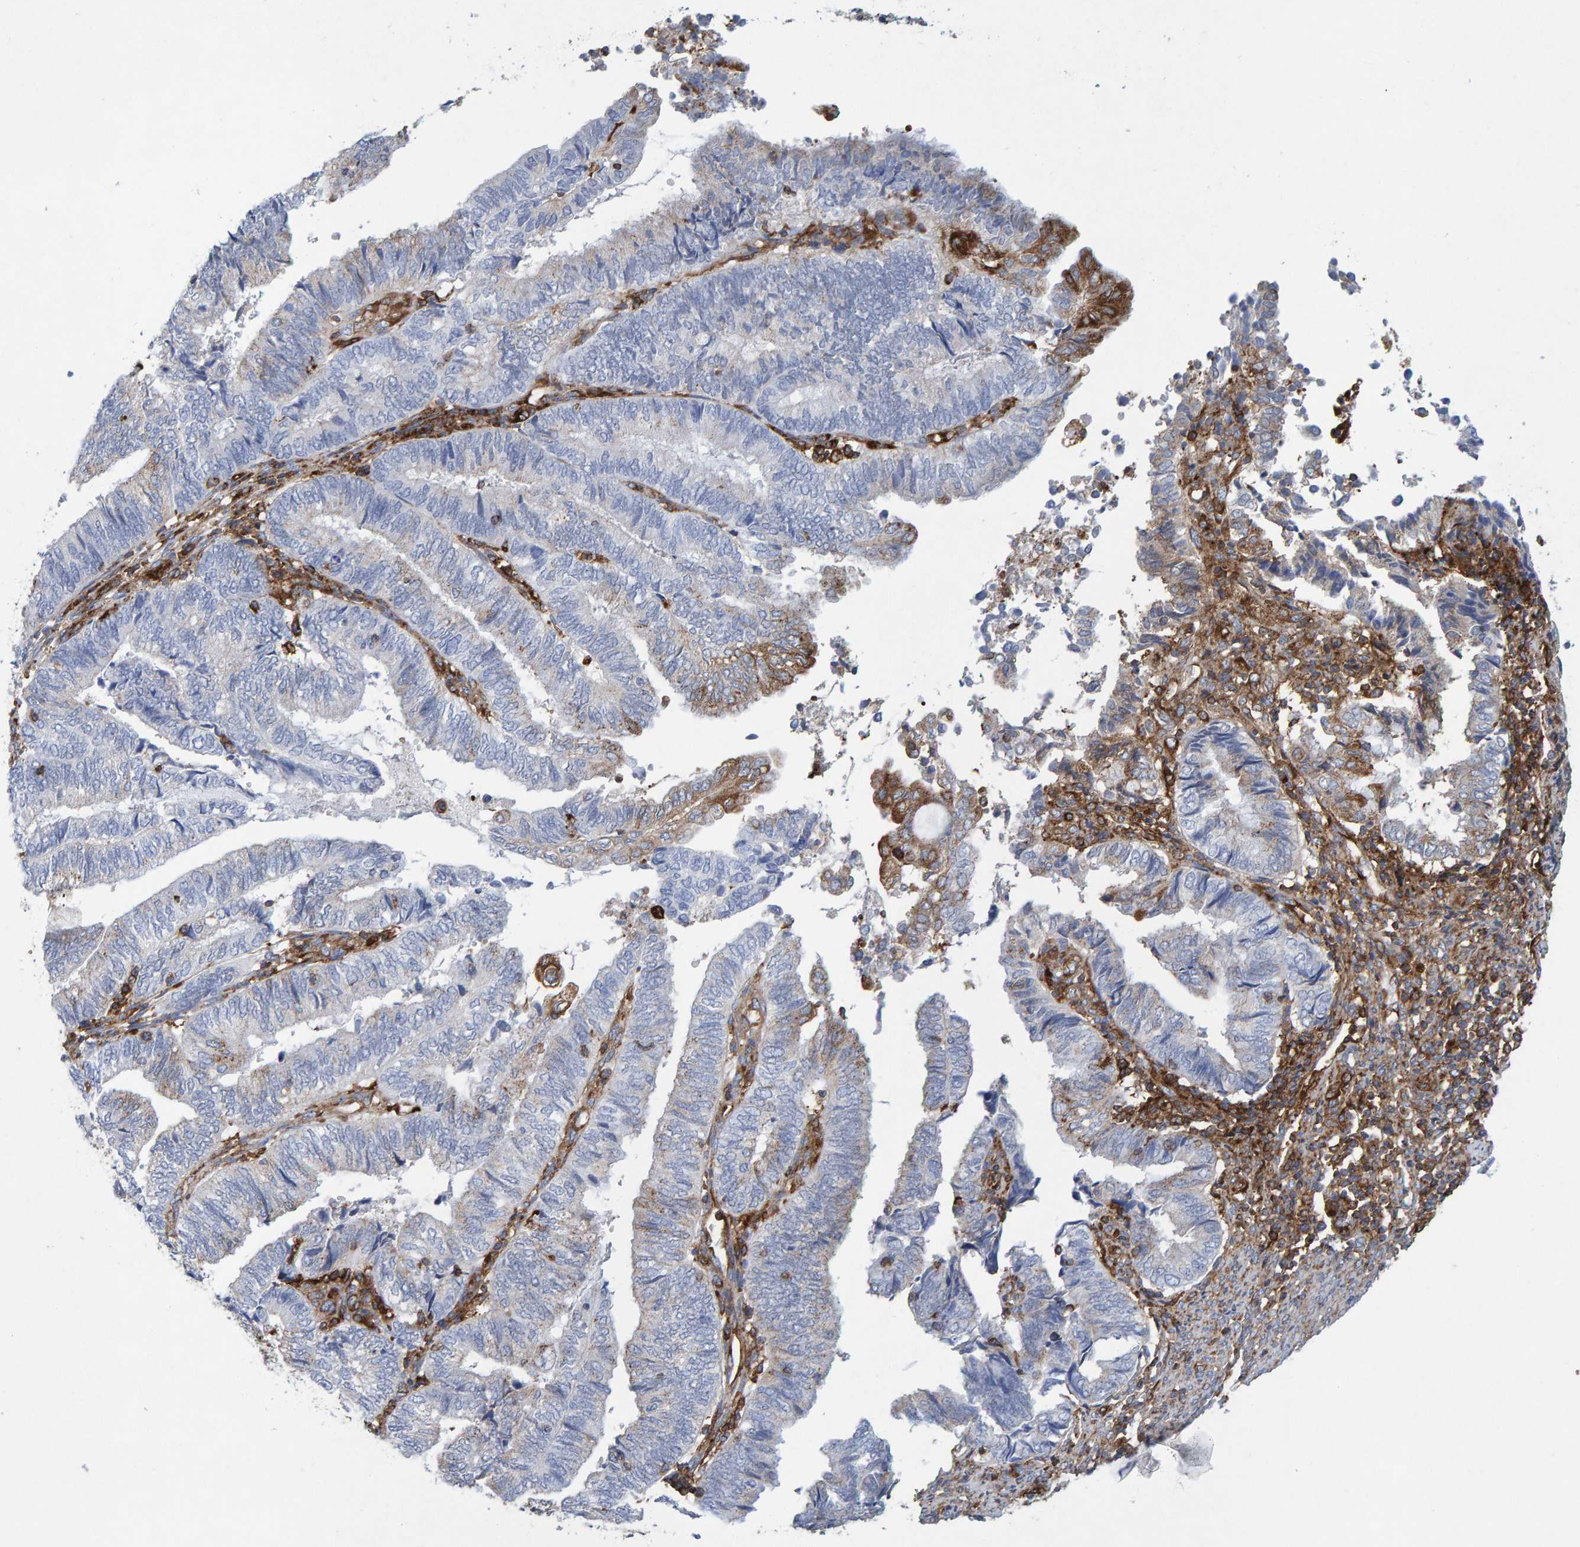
{"staining": {"intensity": "weak", "quantity": "<25%", "location": "cytoplasmic/membranous"}, "tissue": "endometrial cancer", "cell_type": "Tumor cells", "image_type": "cancer", "snomed": [{"axis": "morphology", "description": "Adenocarcinoma, NOS"}, {"axis": "topography", "description": "Uterus"}, {"axis": "topography", "description": "Endometrium"}], "caption": "The image displays no significant staining in tumor cells of endometrial adenocarcinoma.", "gene": "MVP", "patient": {"sex": "female", "age": 70}}